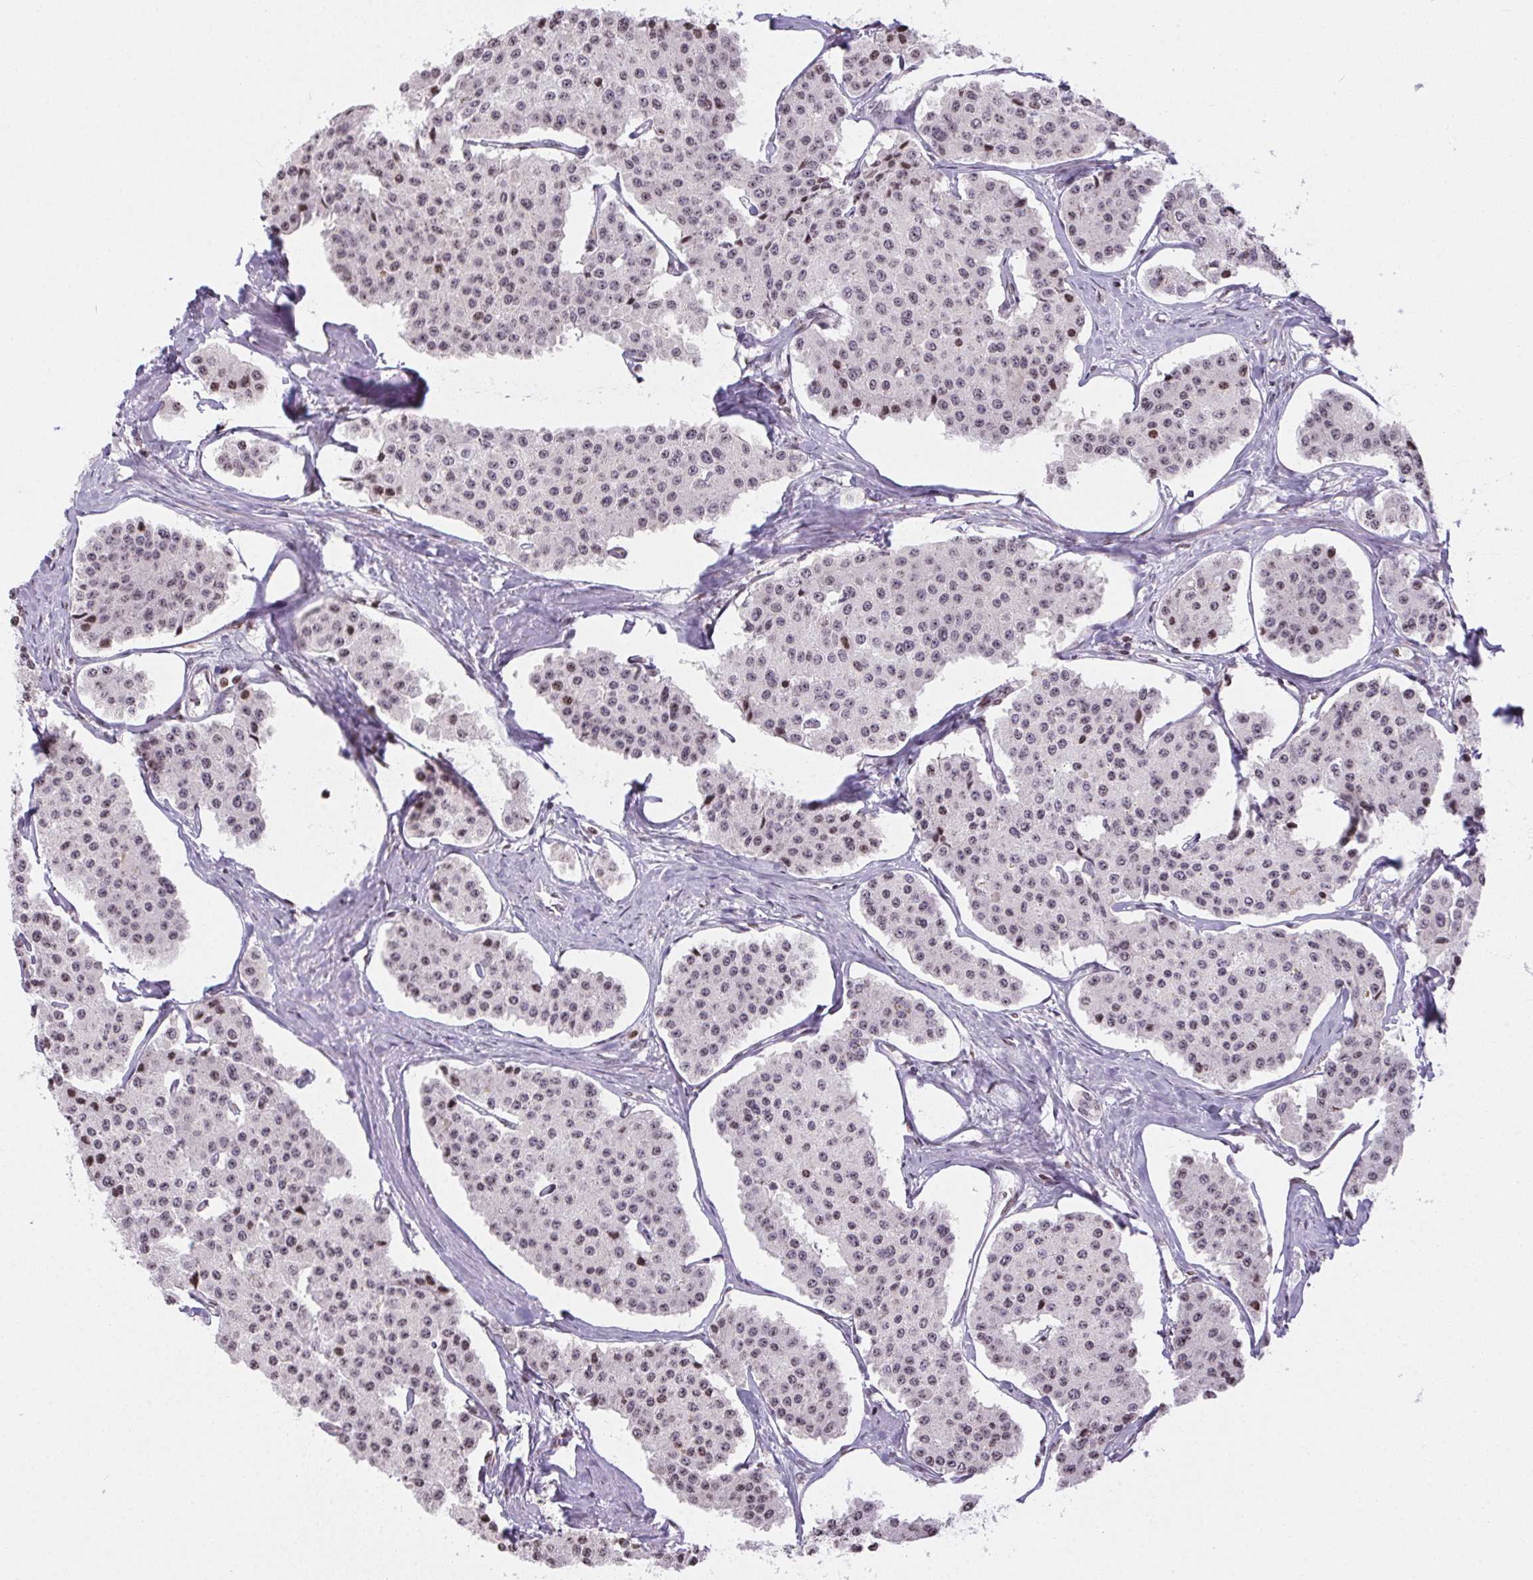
{"staining": {"intensity": "weak", "quantity": "25%-75%", "location": "nuclear"}, "tissue": "carcinoid", "cell_type": "Tumor cells", "image_type": "cancer", "snomed": [{"axis": "morphology", "description": "Carcinoid, malignant, NOS"}, {"axis": "topography", "description": "Small intestine"}], "caption": "The photomicrograph exhibits immunohistochemical staining of carcinoid (malignant). There is weak nuclear positivity is appreciated in about 25%-75% of tumor cells.", "gene": "RNF181", "patient": {"sex": "female", "age": 65}}